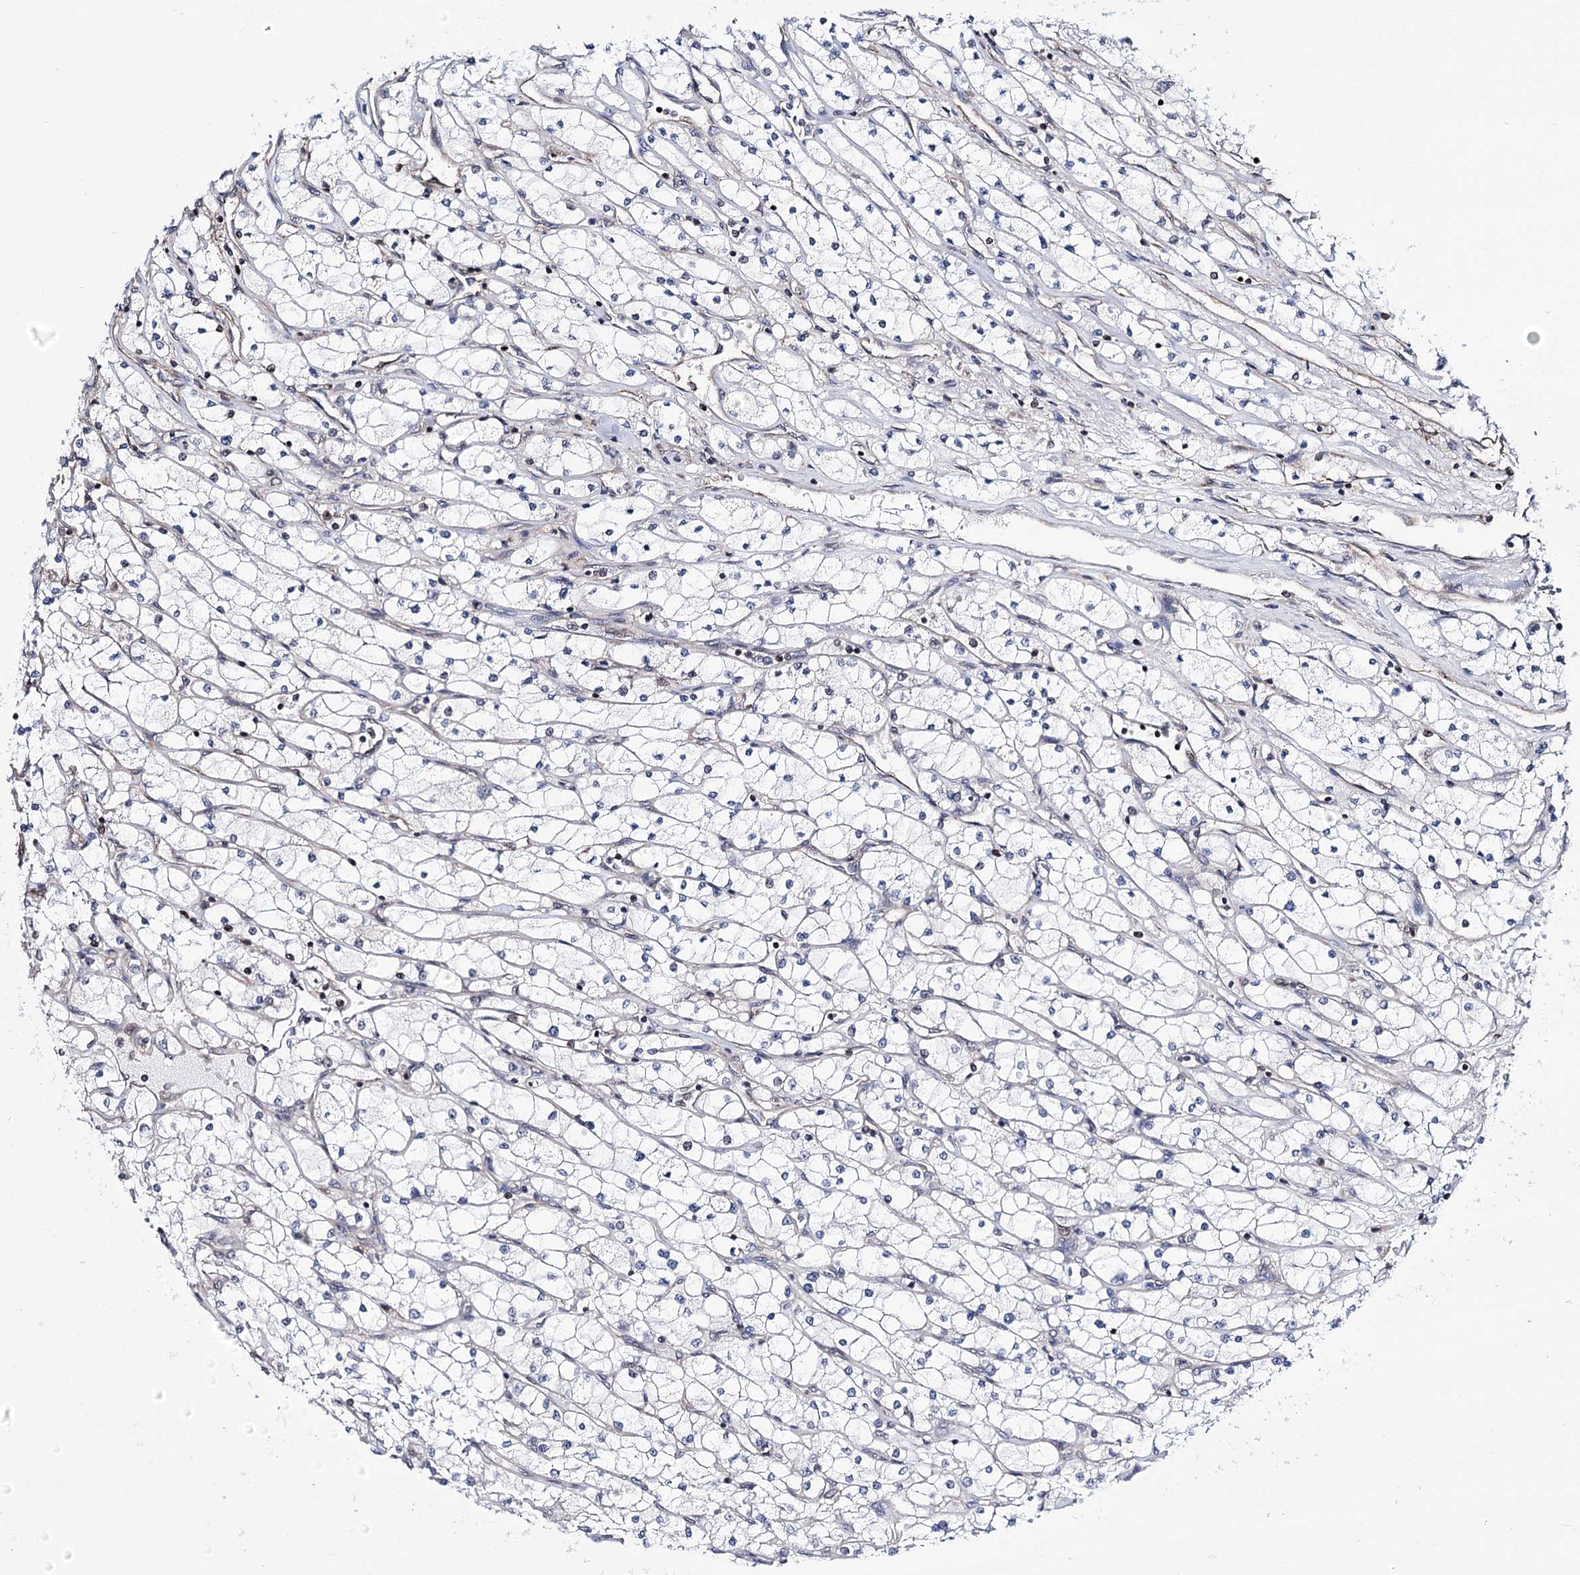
{"staining": {"intensity": "negative", "quantity": "none", "location": "none"}, "tissue": "renal cancer", "cell_type": "Tumor cells", "image_type": "cancer", "snomed": [{"axis": "morphology", "description": "Adenocarcinoma, NOS"}, {"axis": "topography", "description": "Kidney"}], "caption": "IHC image of neoplastic tissue: renal cancer (adenocarcinoma) stained with DAB (3,3'-diaminobenzidine) reveals no significant protein expression in tumor cells.", "gene": "CHMP7", "patient": {"sex": "male", "age": 80}}